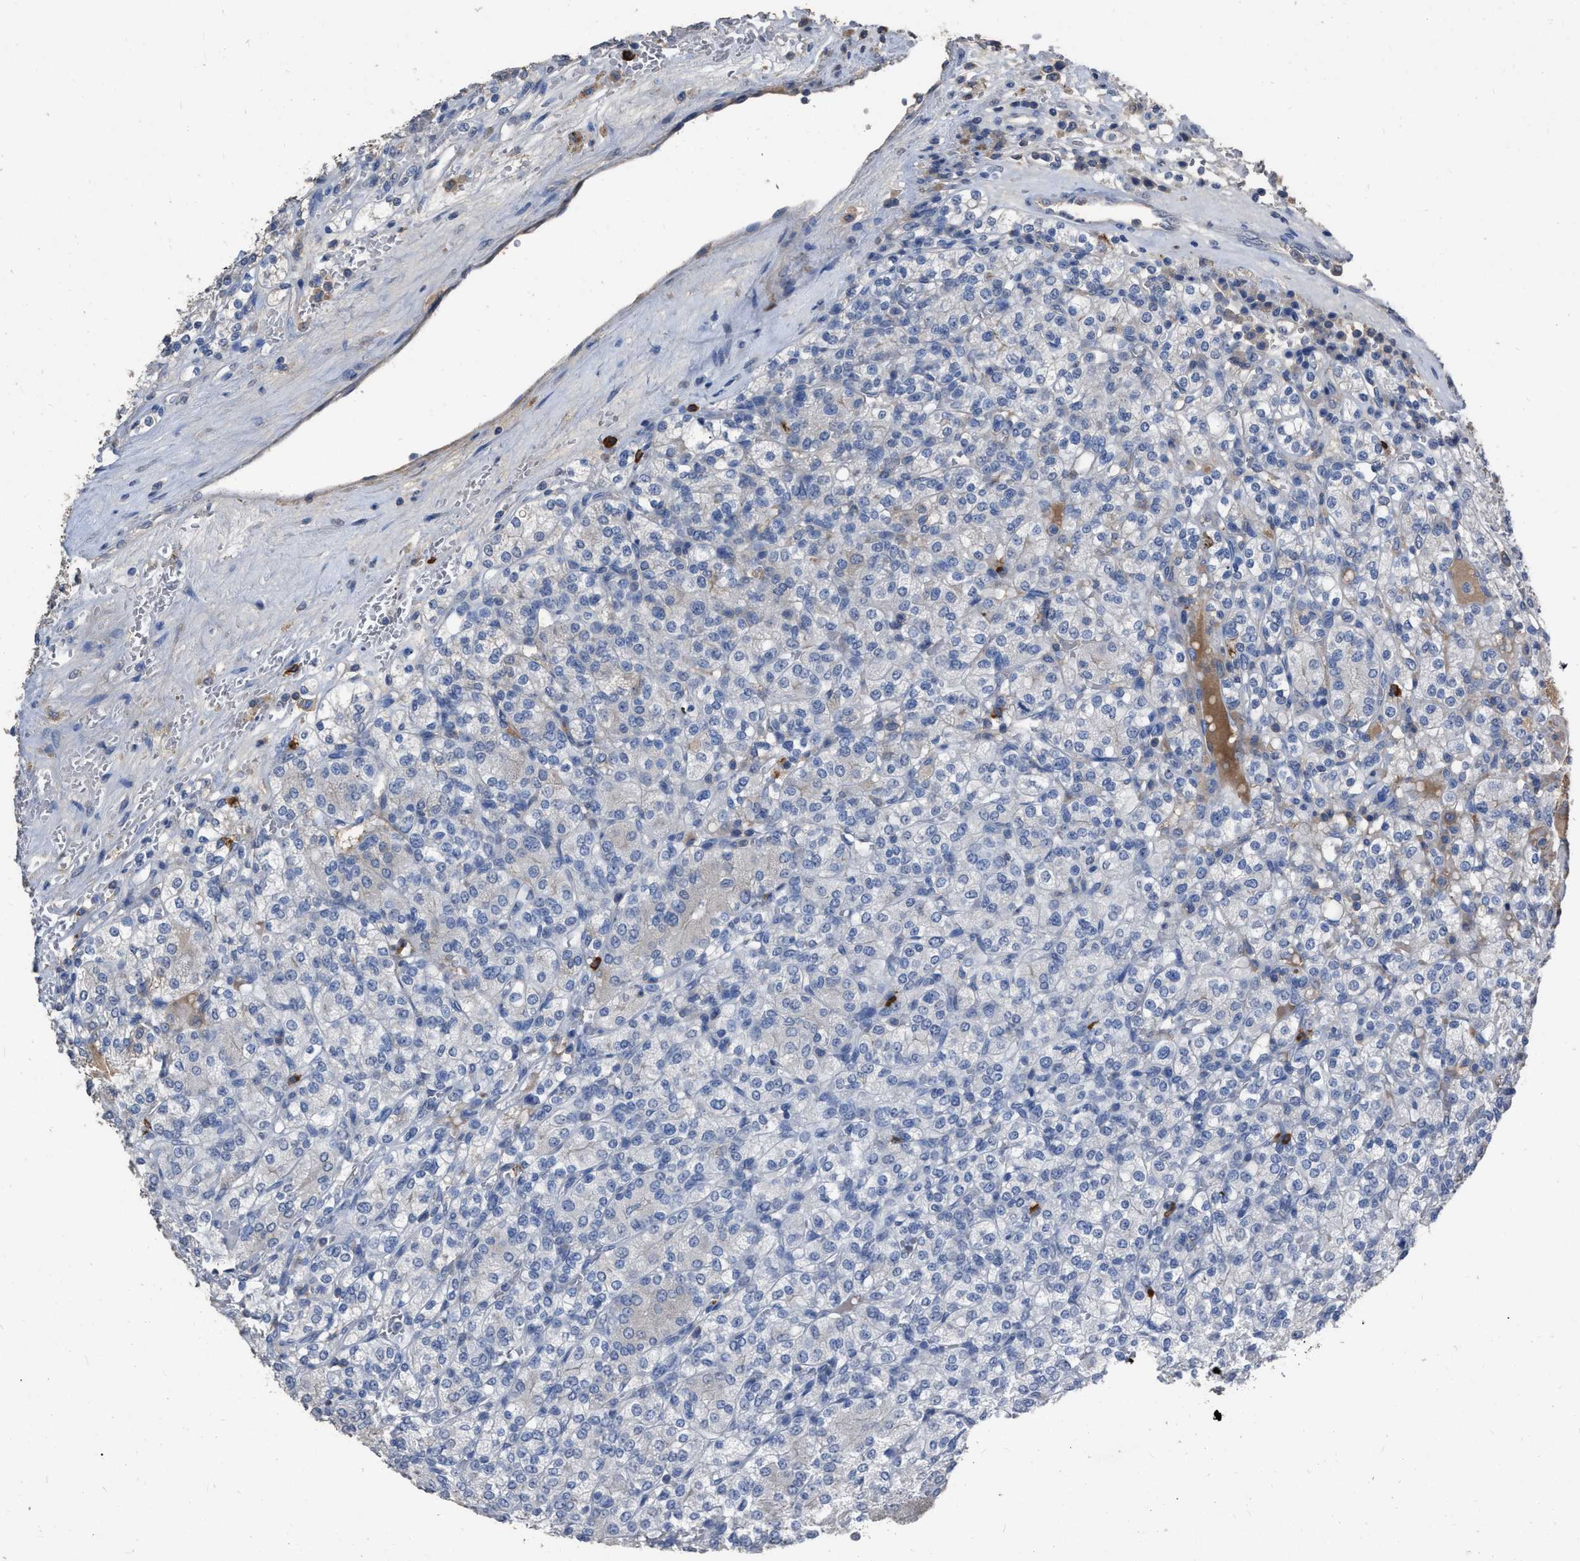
{"staining": {"intensity": "negative", "quantity": "none", "location": "none"}, "tissue": "renal cancer", "cell_type": "Tumor cells", "image_type": "cancer", "snomed": [{"axis": "morphology", "description": "Adenocarcinoma, NOS"}, {"axis": "topography", "description": "Kidney"}], "caption": "Photomicrograph shows no significant protein positivity in tumor cells of adenocarcinoma (renal).", "gene": "HABP2", "patient": {"sex": "male", "age": 77}}